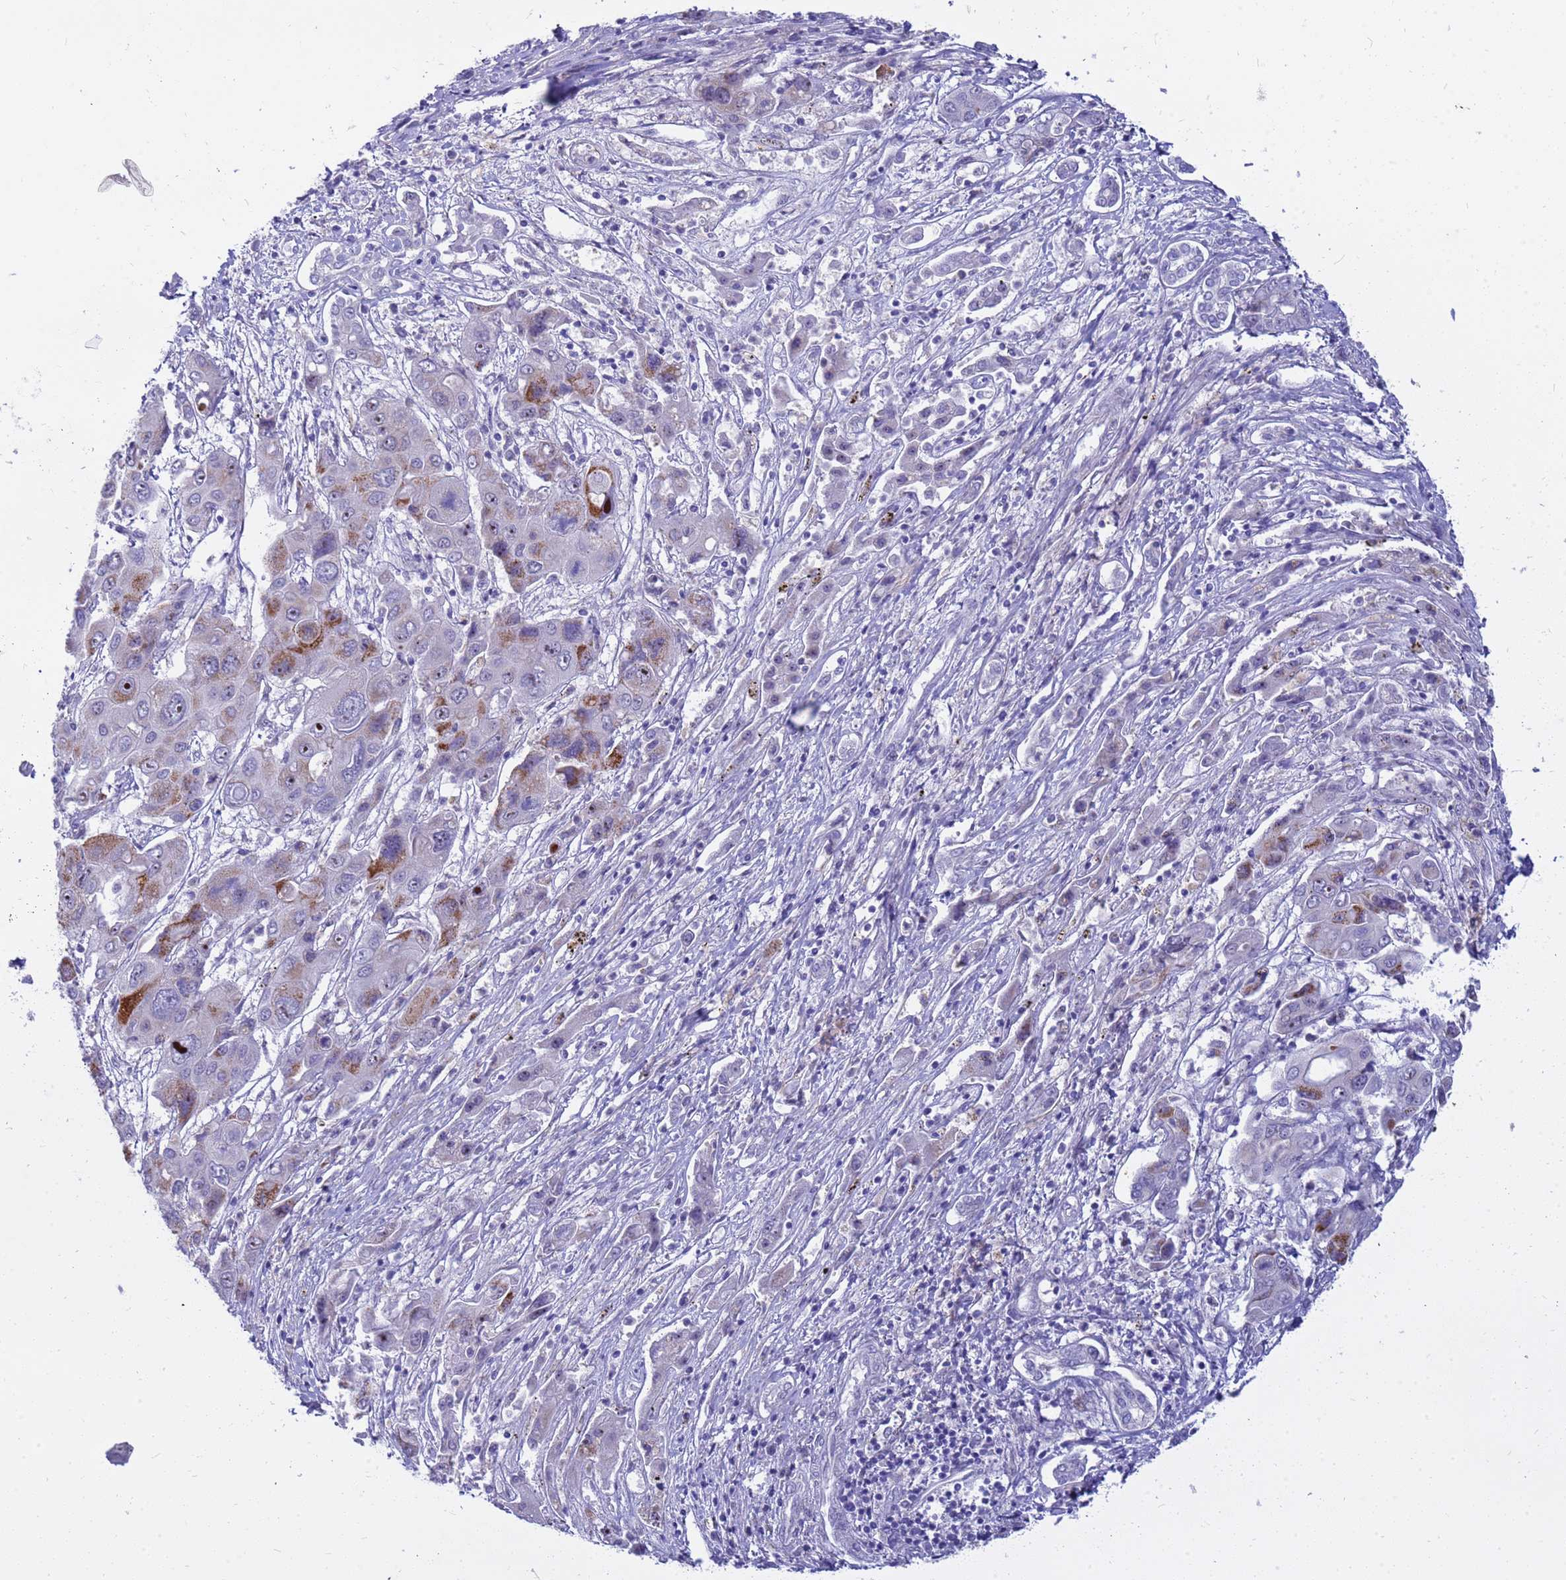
{"staining": {"intensity": "strong", "quantity": "<25%", "location": "cytoplasmic/membranous,nuclear"}, "tissue": "liver cancer", "cell_type": "Tumor cells", "image_type": "cancer", "snomed": [{"axis": "morphology", "description": "Cholangiocarcinoma"}, {"axis": "topography", "description": "Liver"}], "caption": "The histopathology image displays a brown stain indicating the presence of a protein in the cytoplasmic/membranous and nuclear of tumor cells in cholangiocarcinoma (liver).", "gene": "LRATD1", "patient": {"sex": "male", "age": 67}}